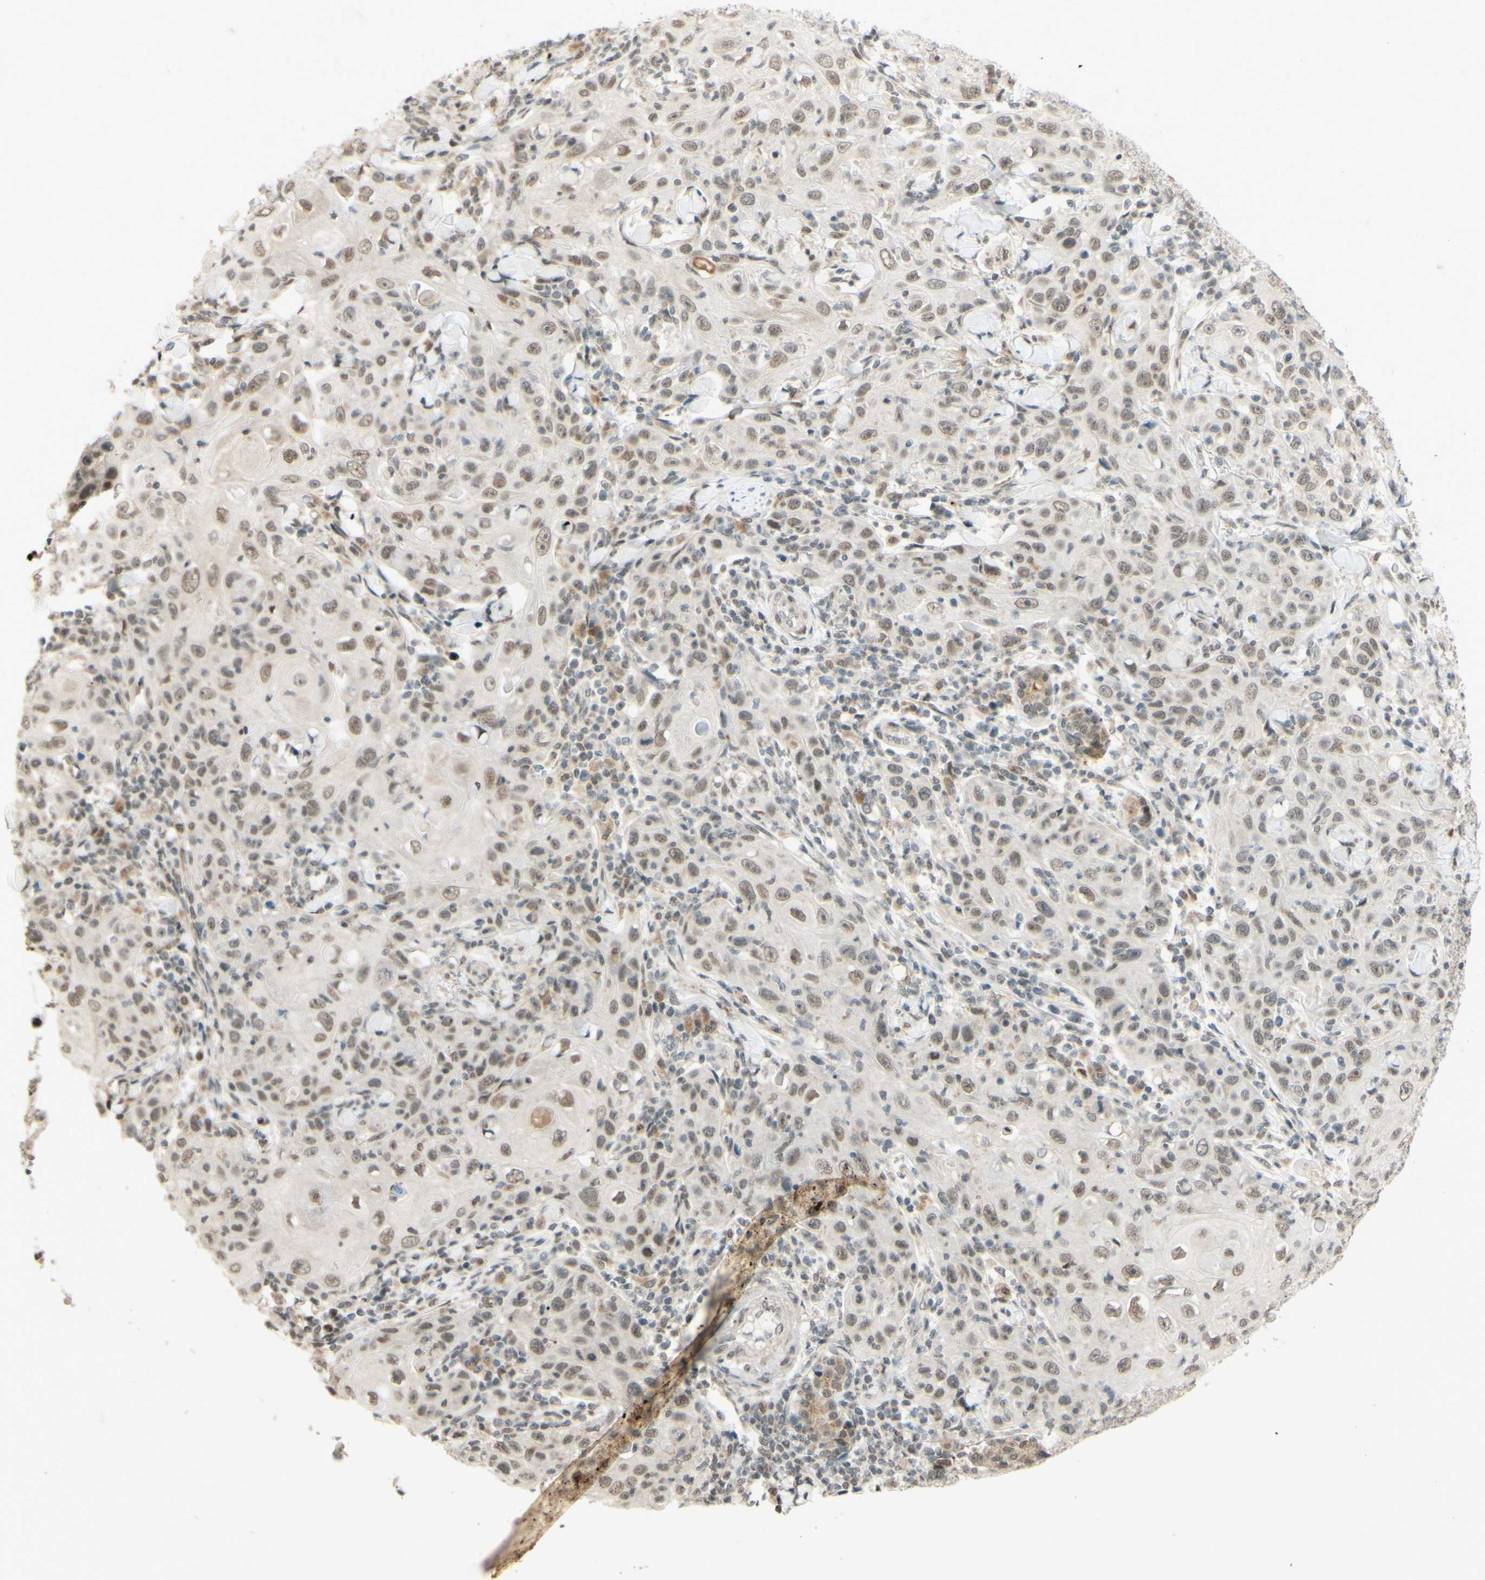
{"staining": {"intensity": "weak", "quantity": ">75%", "location": "nuclear"}, "tissue": "skin cancer", "cell_type": "Tumor cells", "image_type": "cancer", "snomed": [{"axis": "morphology", "description": "Squamous cell carcinoma, NOS"}, {"axis": "topography", "description": "Skin"}], "caption": "Skin cancer tissue shows weak nuclear positivity in approximately >75% of tumor cells, visualized by immunohistochemistry.", "gene": "SMARCB1", "patient": {"sex": "female", "age": 88}}